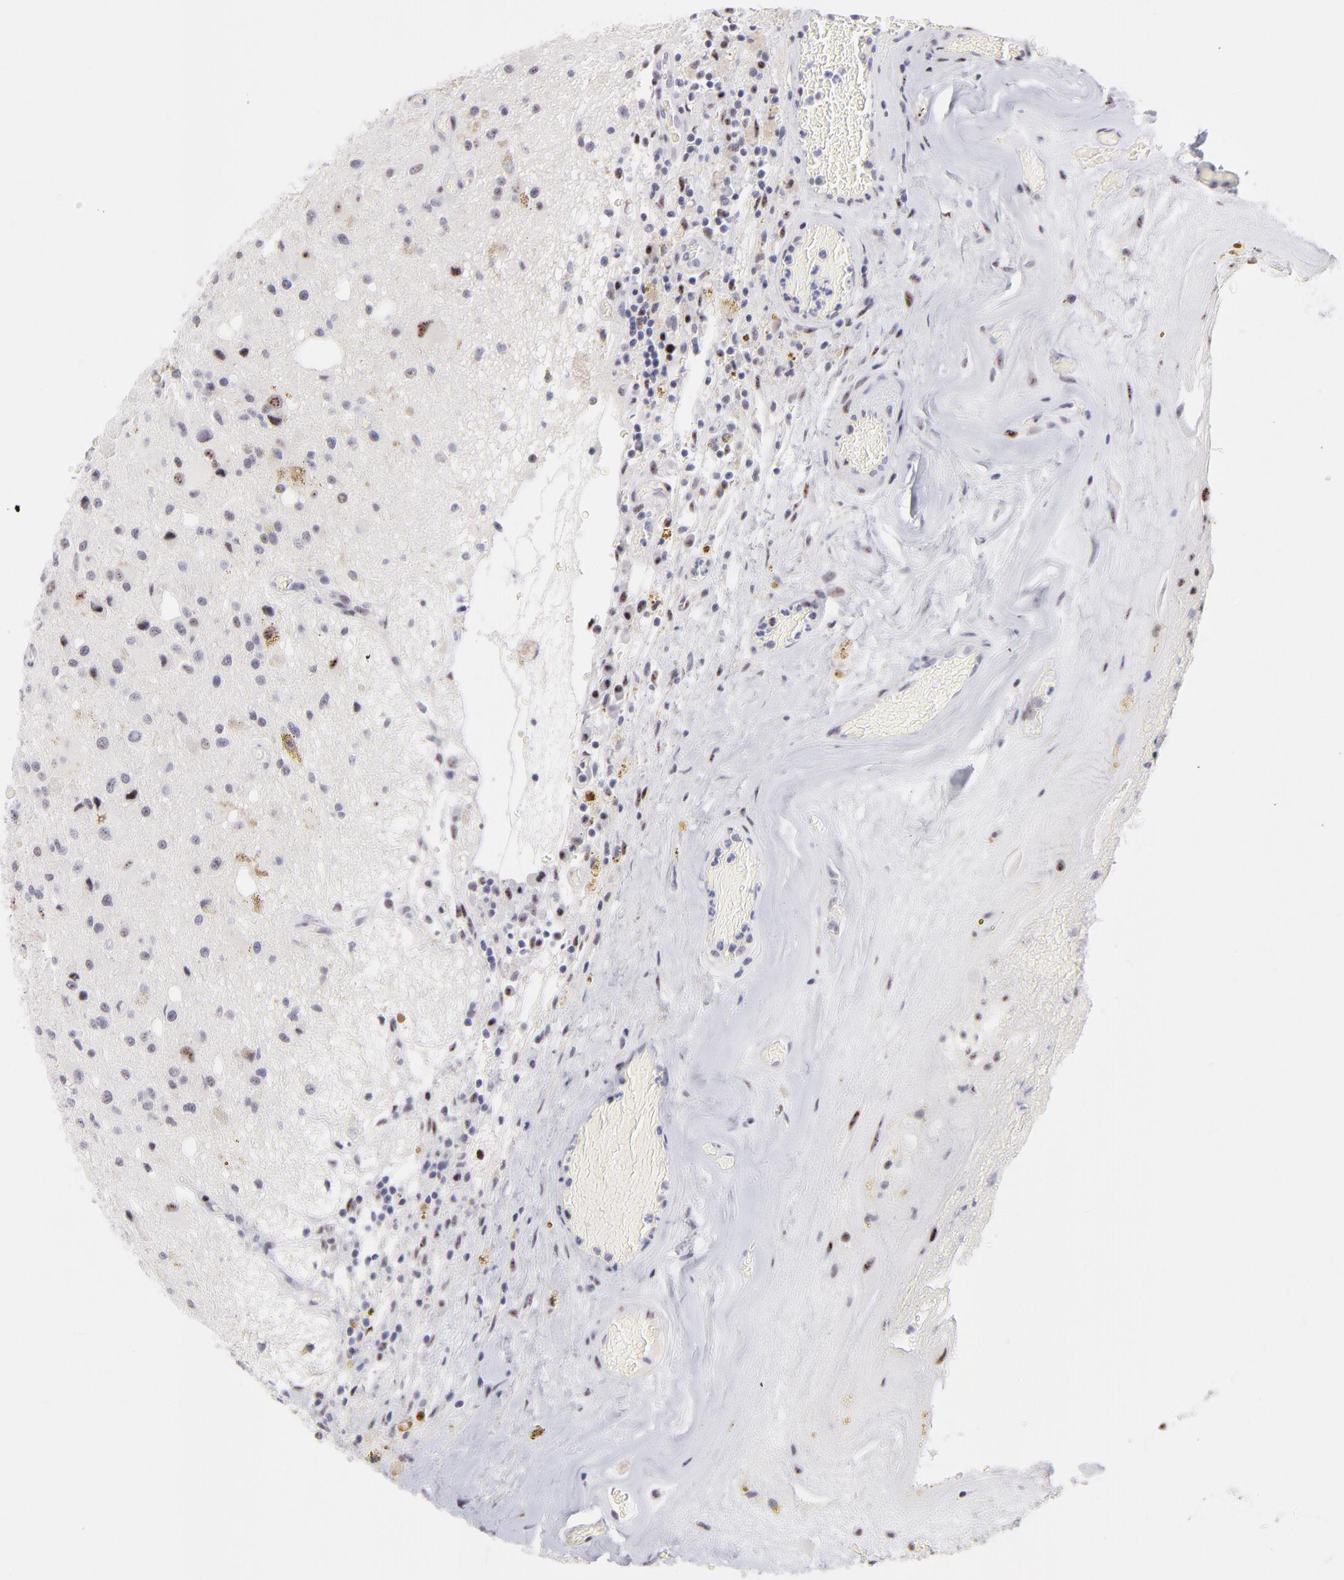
{"staining": {"intensity": "moderate", "quantity": "<25%", "location": "nuclear"}, "tissue": "glioma", "cell_type": "Tumor cells", "image_type": "cancer", "snomed": [{"axis": "morphology", "description": "Glioma, malignant, Low grade"}, {"axis": "topography", "description": "Brain"}], "caption": "Glioma stained for a protein exhibits moderate nuclear positivity in tumor cells.", "gene": "CDC25C", "patient": {"sex": "male", "age": 58}}